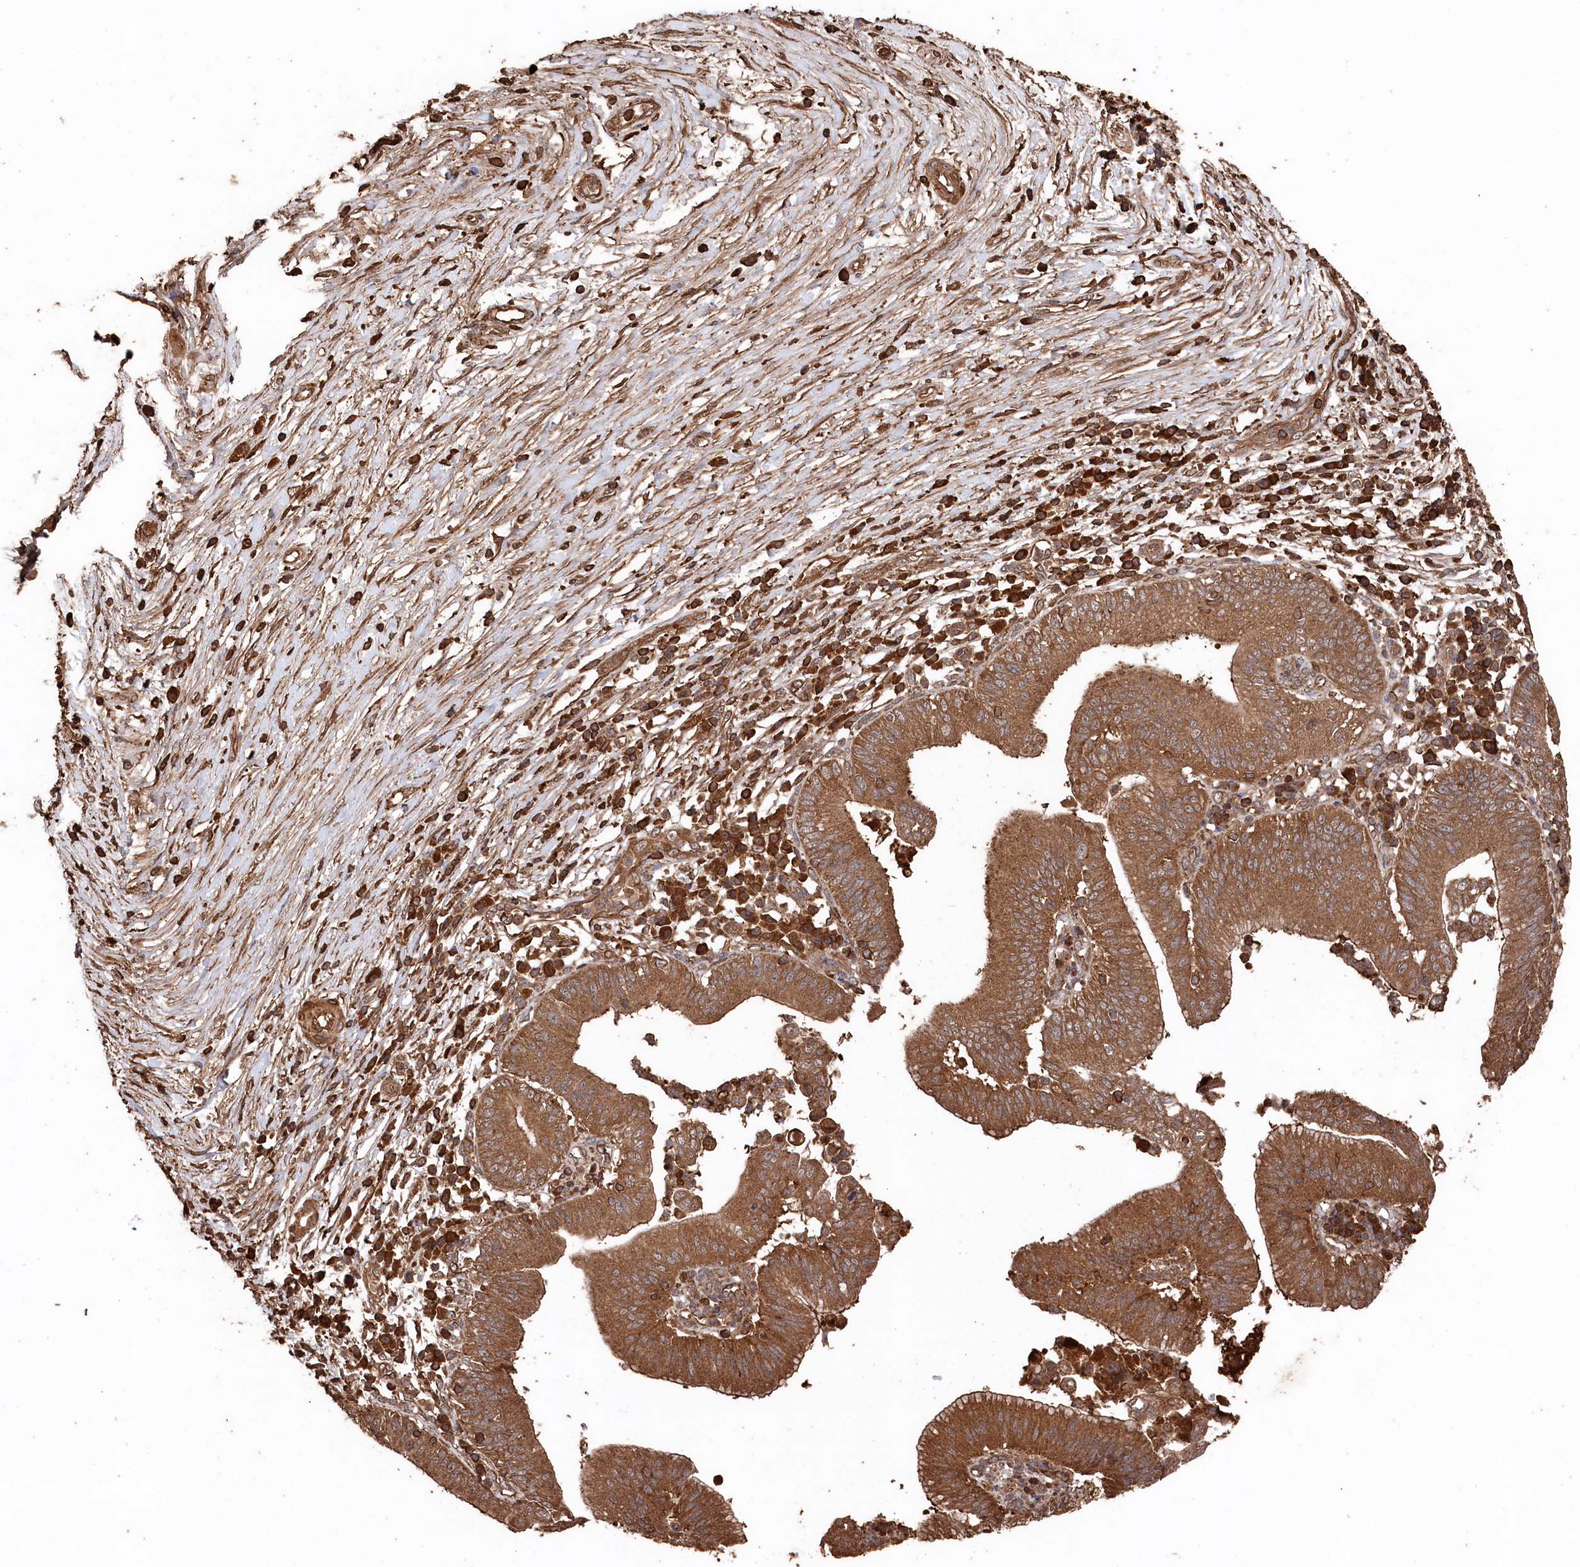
{"staining": {"intensity": "moderate", "quantity": ">75%", "location": "cytoplasmic/membranous"}, "tissue": "pancreatic cancer", "cell_type": "Tumor cells", "image_type": "cancer", "snomed": [{"axis": "morphology", "description": "Adenocarcinoma, NOS"}, {"axis": "topography", "description": "Pancreas"}], "caption": "Immunohistochemical staining of human adenocarcinoma (pancreatic) exhibits medium levels of moderate cytoplasmic/membranous positivity in approximately >75% of tumor cells. (DAB (3,3'-diaminobenzidine) IHC, brown staining for protein, blue staining for nuclei).", "gene": "SNX33", "patient": {"sex": "male", "age": 68}}